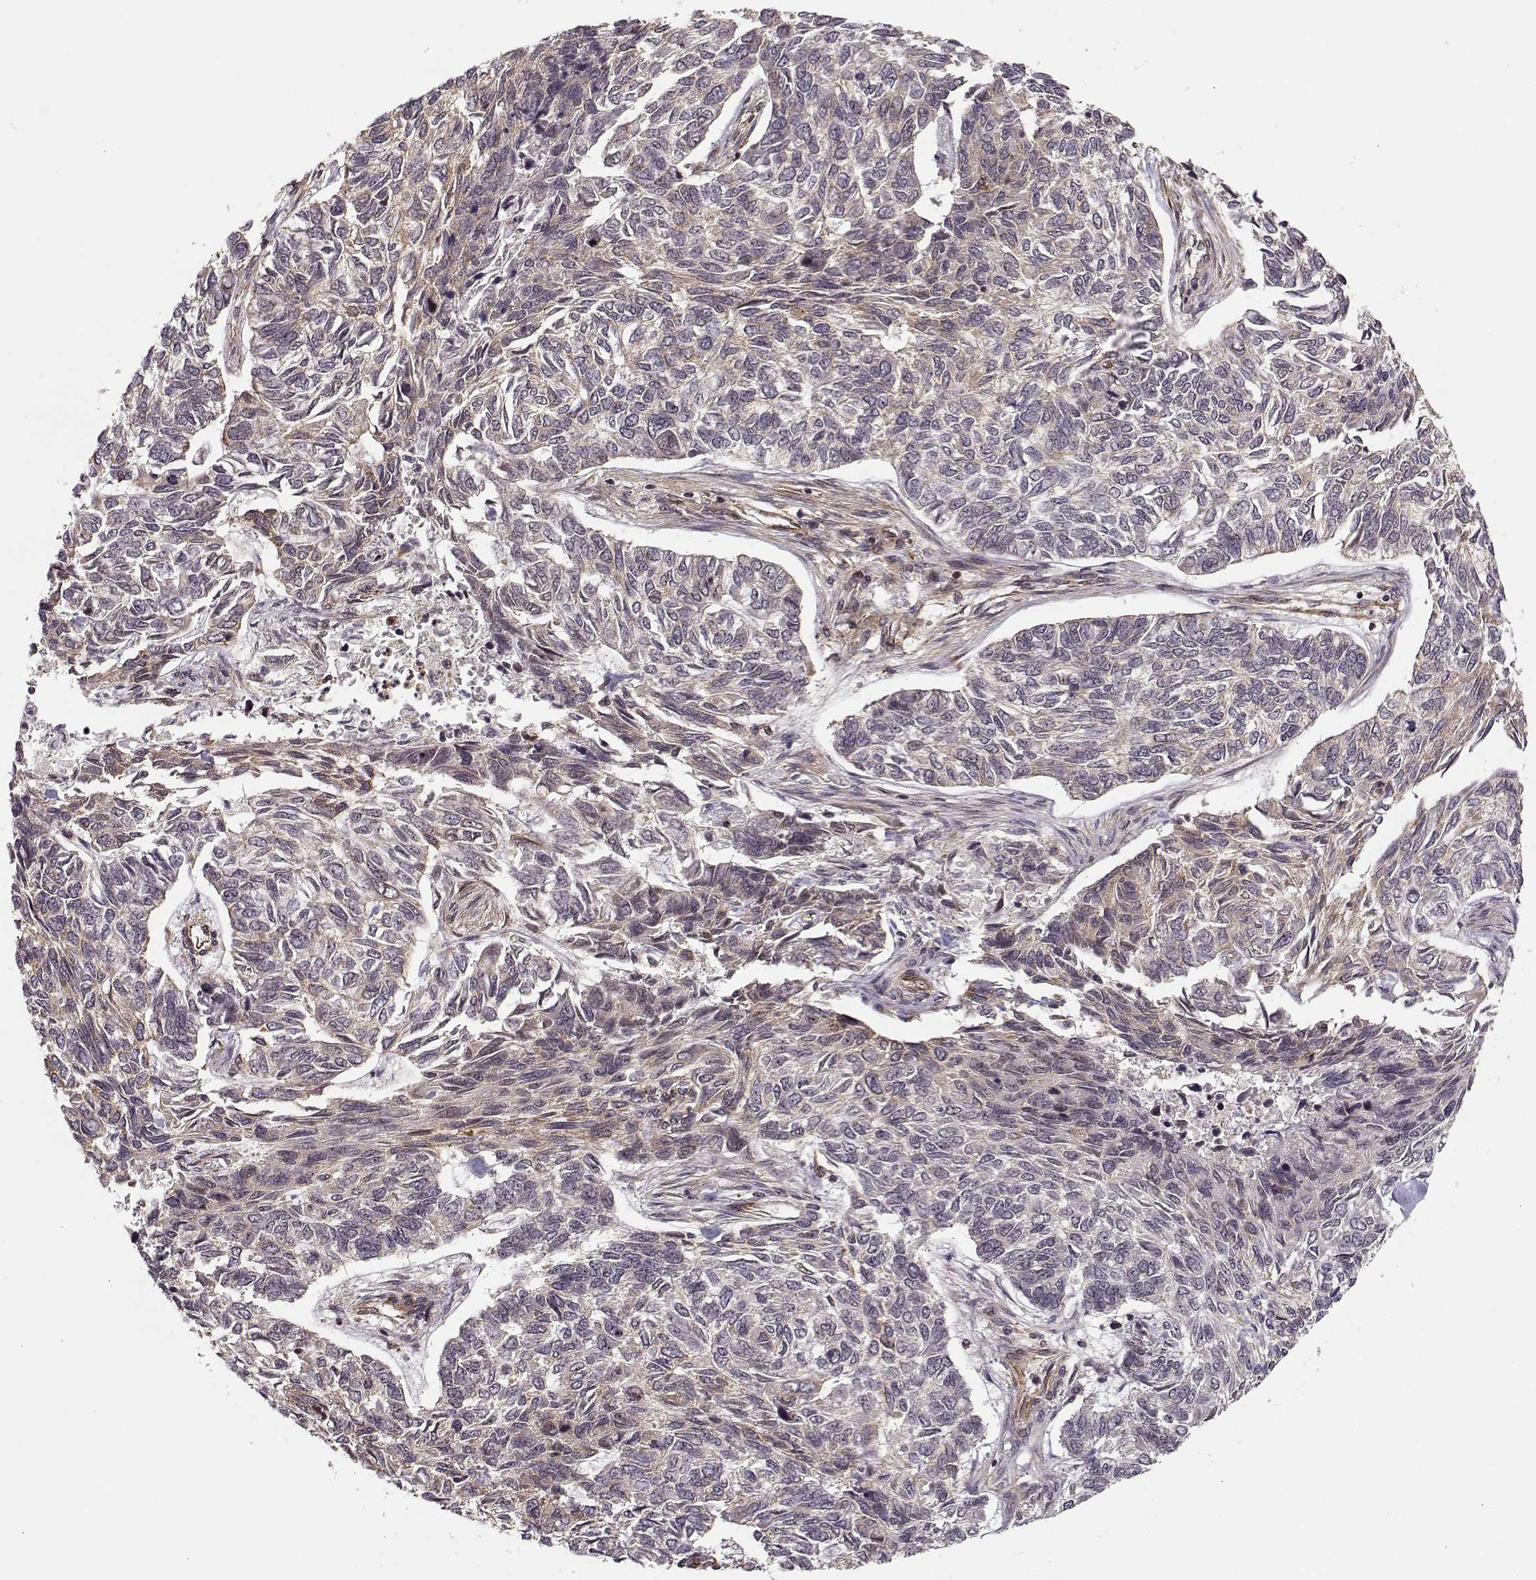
{"staining": {"intensity": "weak", "quantity": ">75%", "location": "cytoplasmic/membranous"}, "tissue": "skin cancer", "cell_type": "Tumor cells", "image_type": "cancer", "snomed": [{"axis": "morphology", "description": "Basal cell carcinoma"}, {"axis": "topography", "description": "Skin"}], "caption": "Immunohistochemical staining of human skin cancer (basal cell carcinoma) demonstrates low levels of weak cytoplasmic/membranous protein expression in approximately >75% of tumor cells.", "gene": "CIR1", "patient": {"sex": "female", "age": 65}}